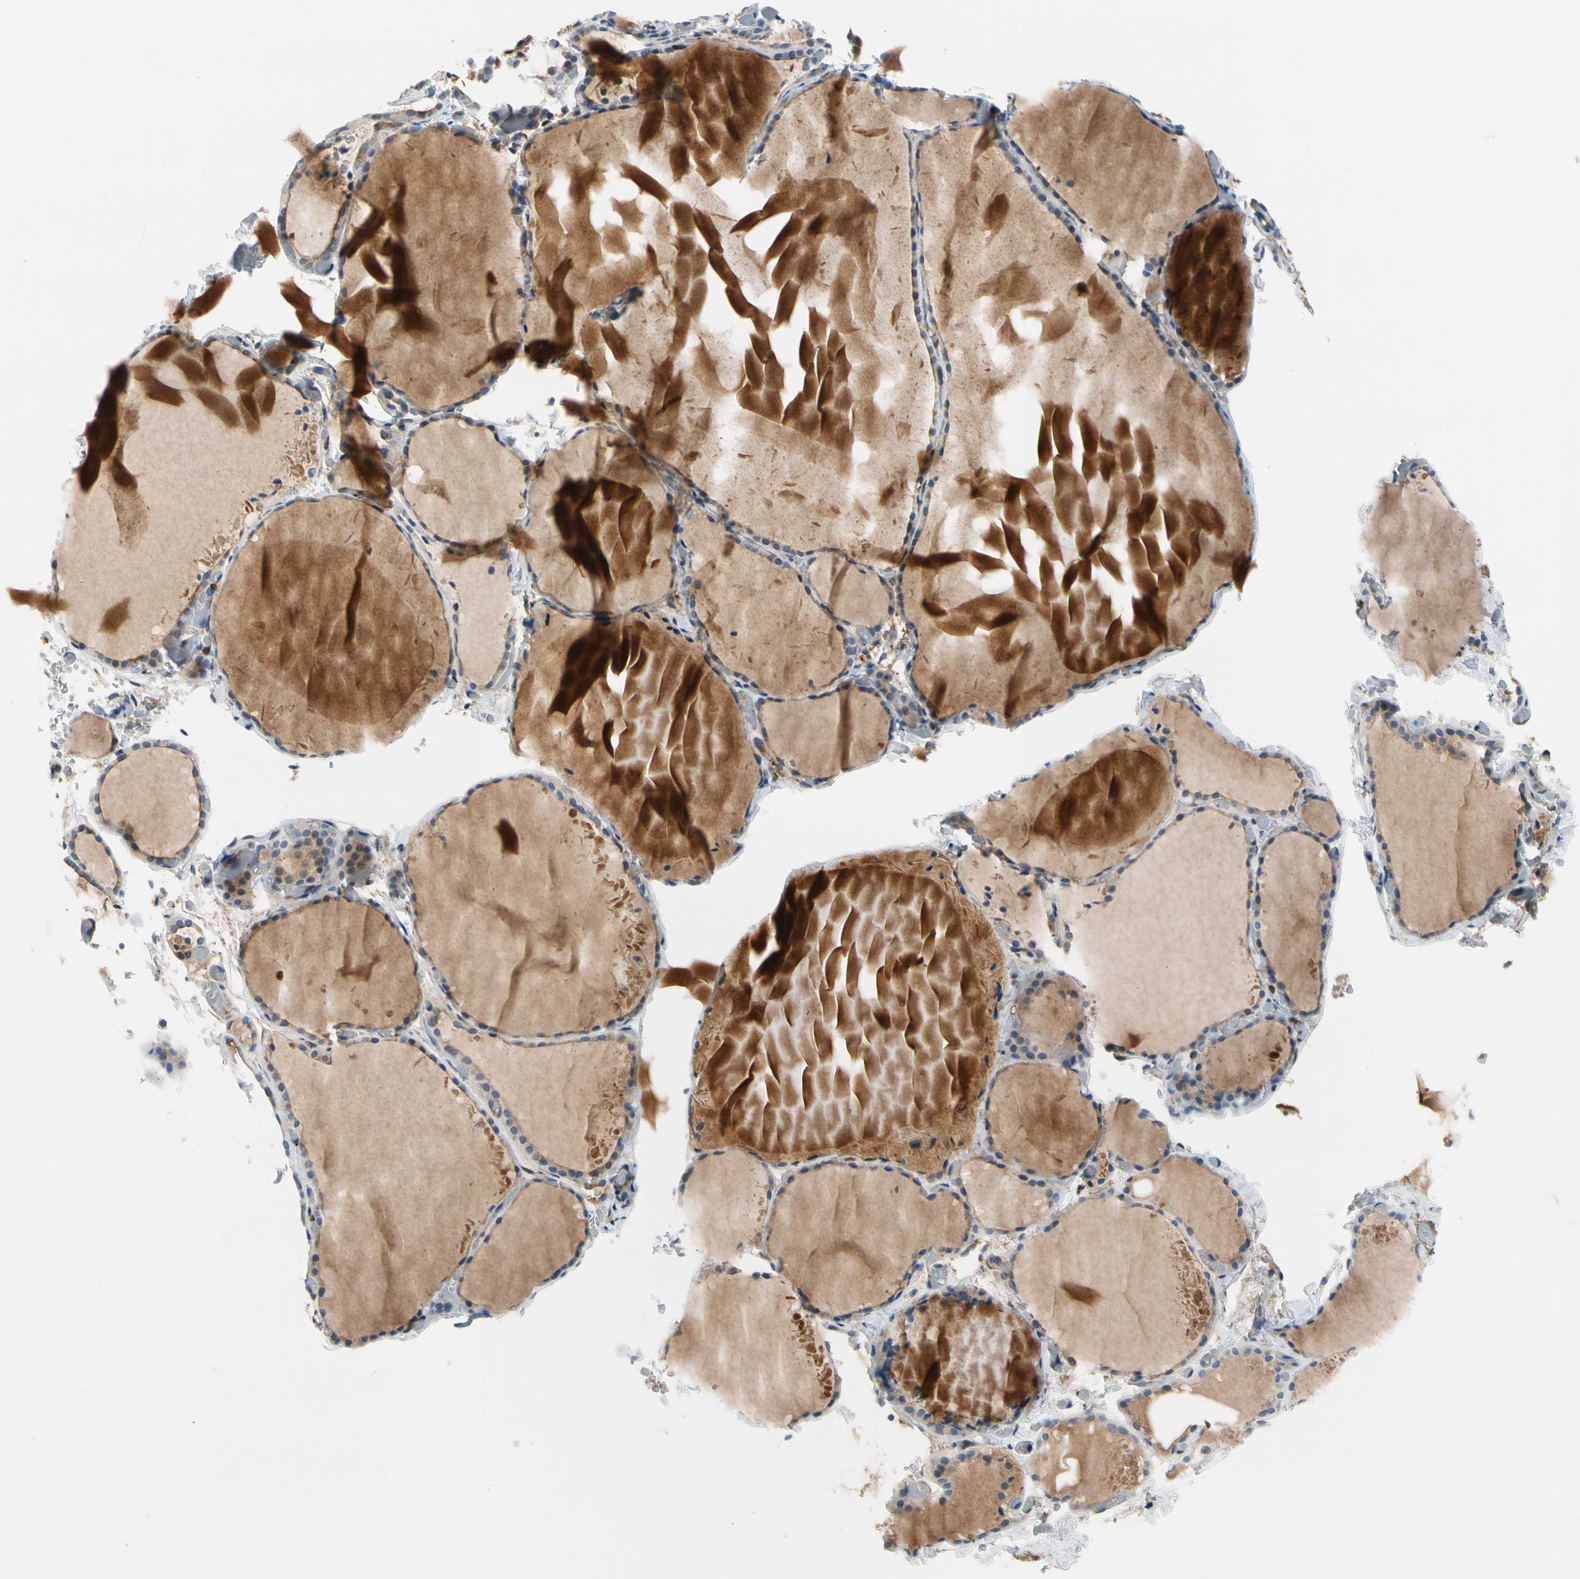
{"staining": {"intensity": "moderate", "quantity": ">75%", "location": "cytoplasmic/membranous"}, "tissue": "thyroid gland", "cell_type": "Glandular cells", "image_type": "normal", "snomed": [{"axis": "morphology", "description": "Normal tissue, NOS"}, {"axis": "topography", "description": "Thyroid gland"}], "caption": "Thyroid gland stained with DAB (3,3'-diaminobenzidine) immunohistochemistry (IHC) reveals medium levels of moderate cytoplasmic/membranous positivity in about >75% of glandular cells. (brown staining indicates protein expression, while blue staining denotes nuclei).", "gene": "ENTREP3", "patient": {"sex": "female", "age": 22}}